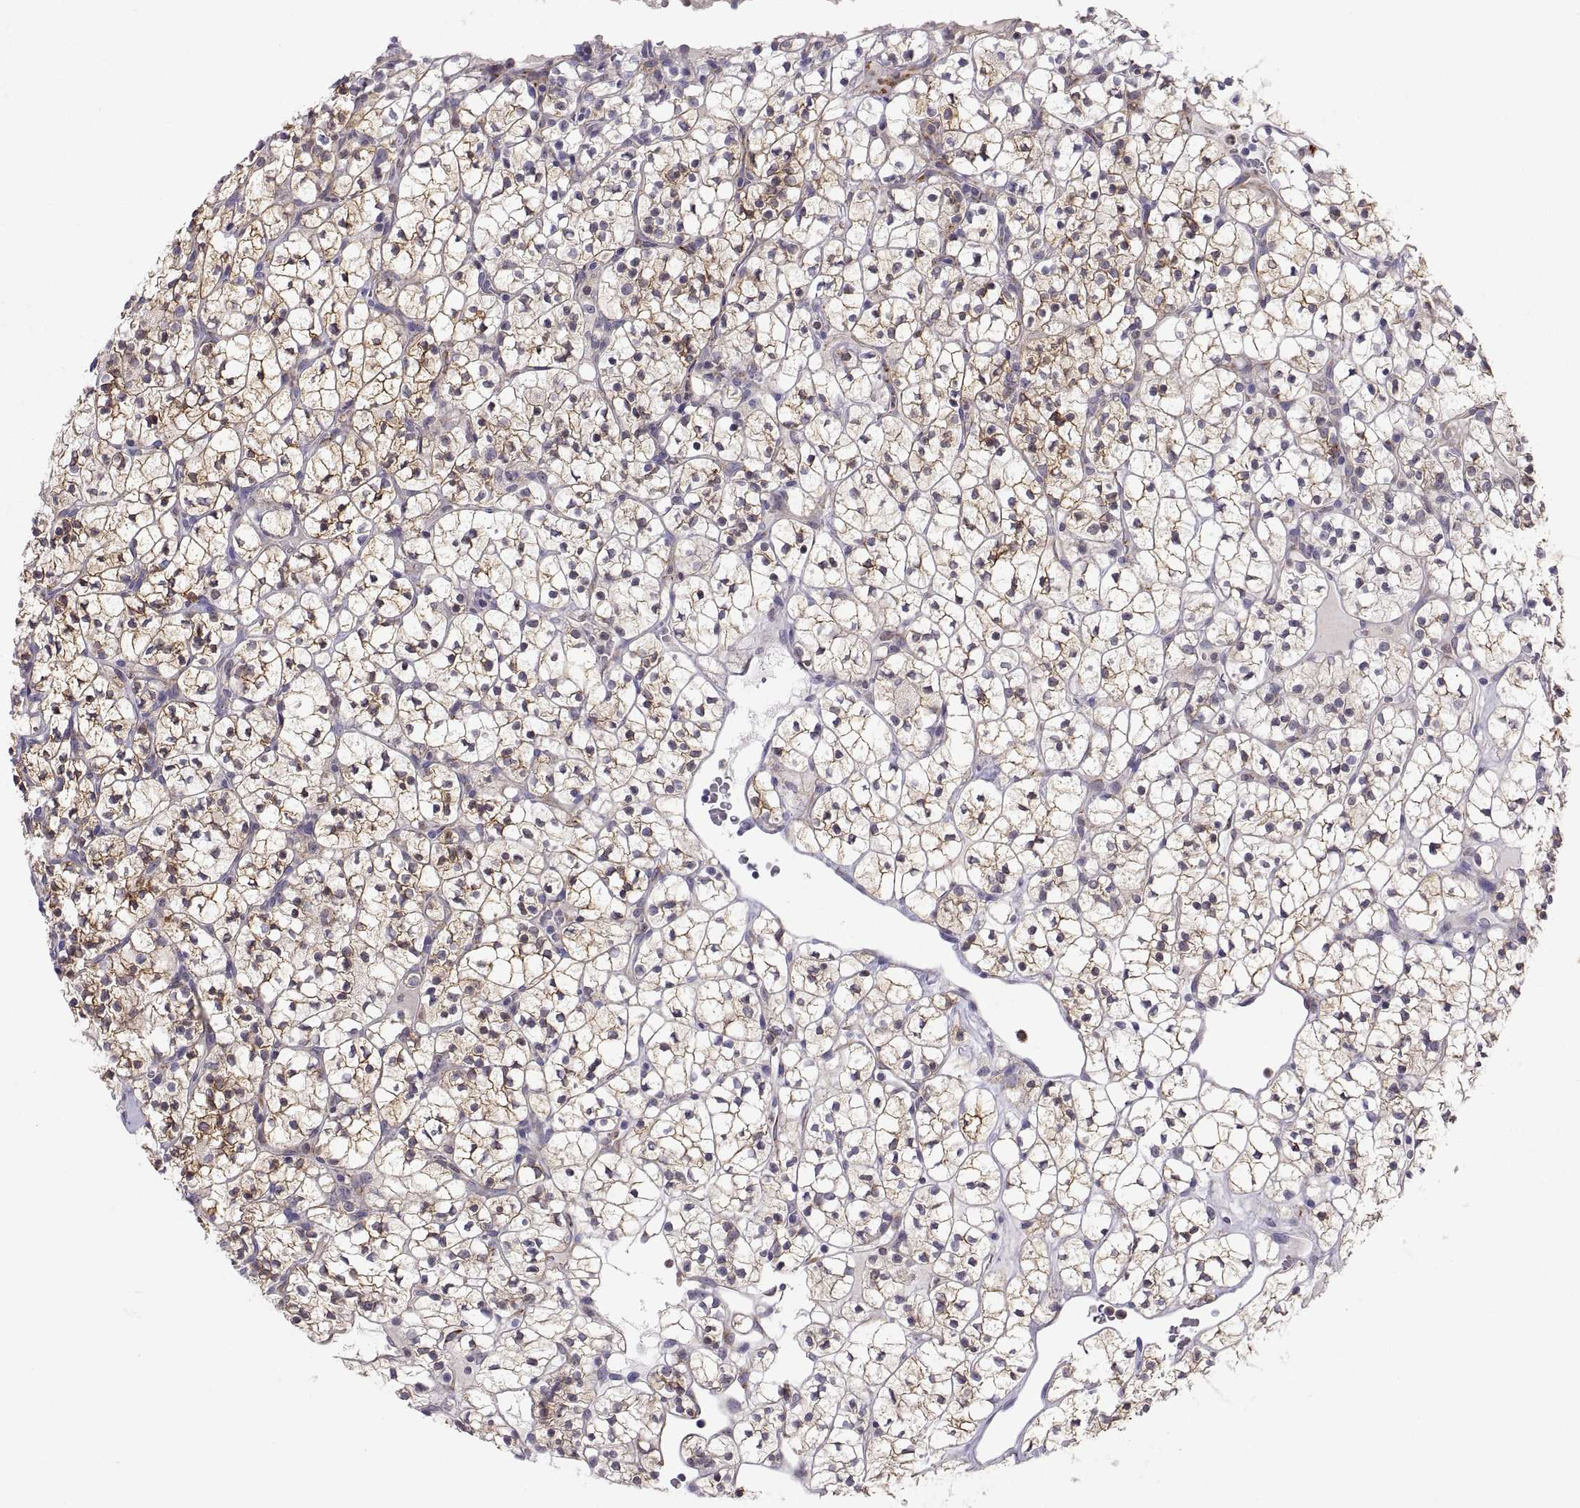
{"staining": {"intensity": "moderate", "quantity": "25%-75%", "location": "cytoplasmic/membranous"}, "tissue": "renal cancer", "cell_type": "Tumor cells", "image_type": "cancer", "snomed": [{"axis": "morphology", "description": "Adenocarcinoma, NOS"}, {"axis": "topography", "description": "Kidney"}], "caption": "About 25%-75% of tumor cells in human adenocarcinoma (renal) reveal moderate cytoplasmic/membranous protein staining as visualized by brown immunohistochemical staining.", "gene": "ERO1A", "patient": {"sex": "female", "age": 89}}